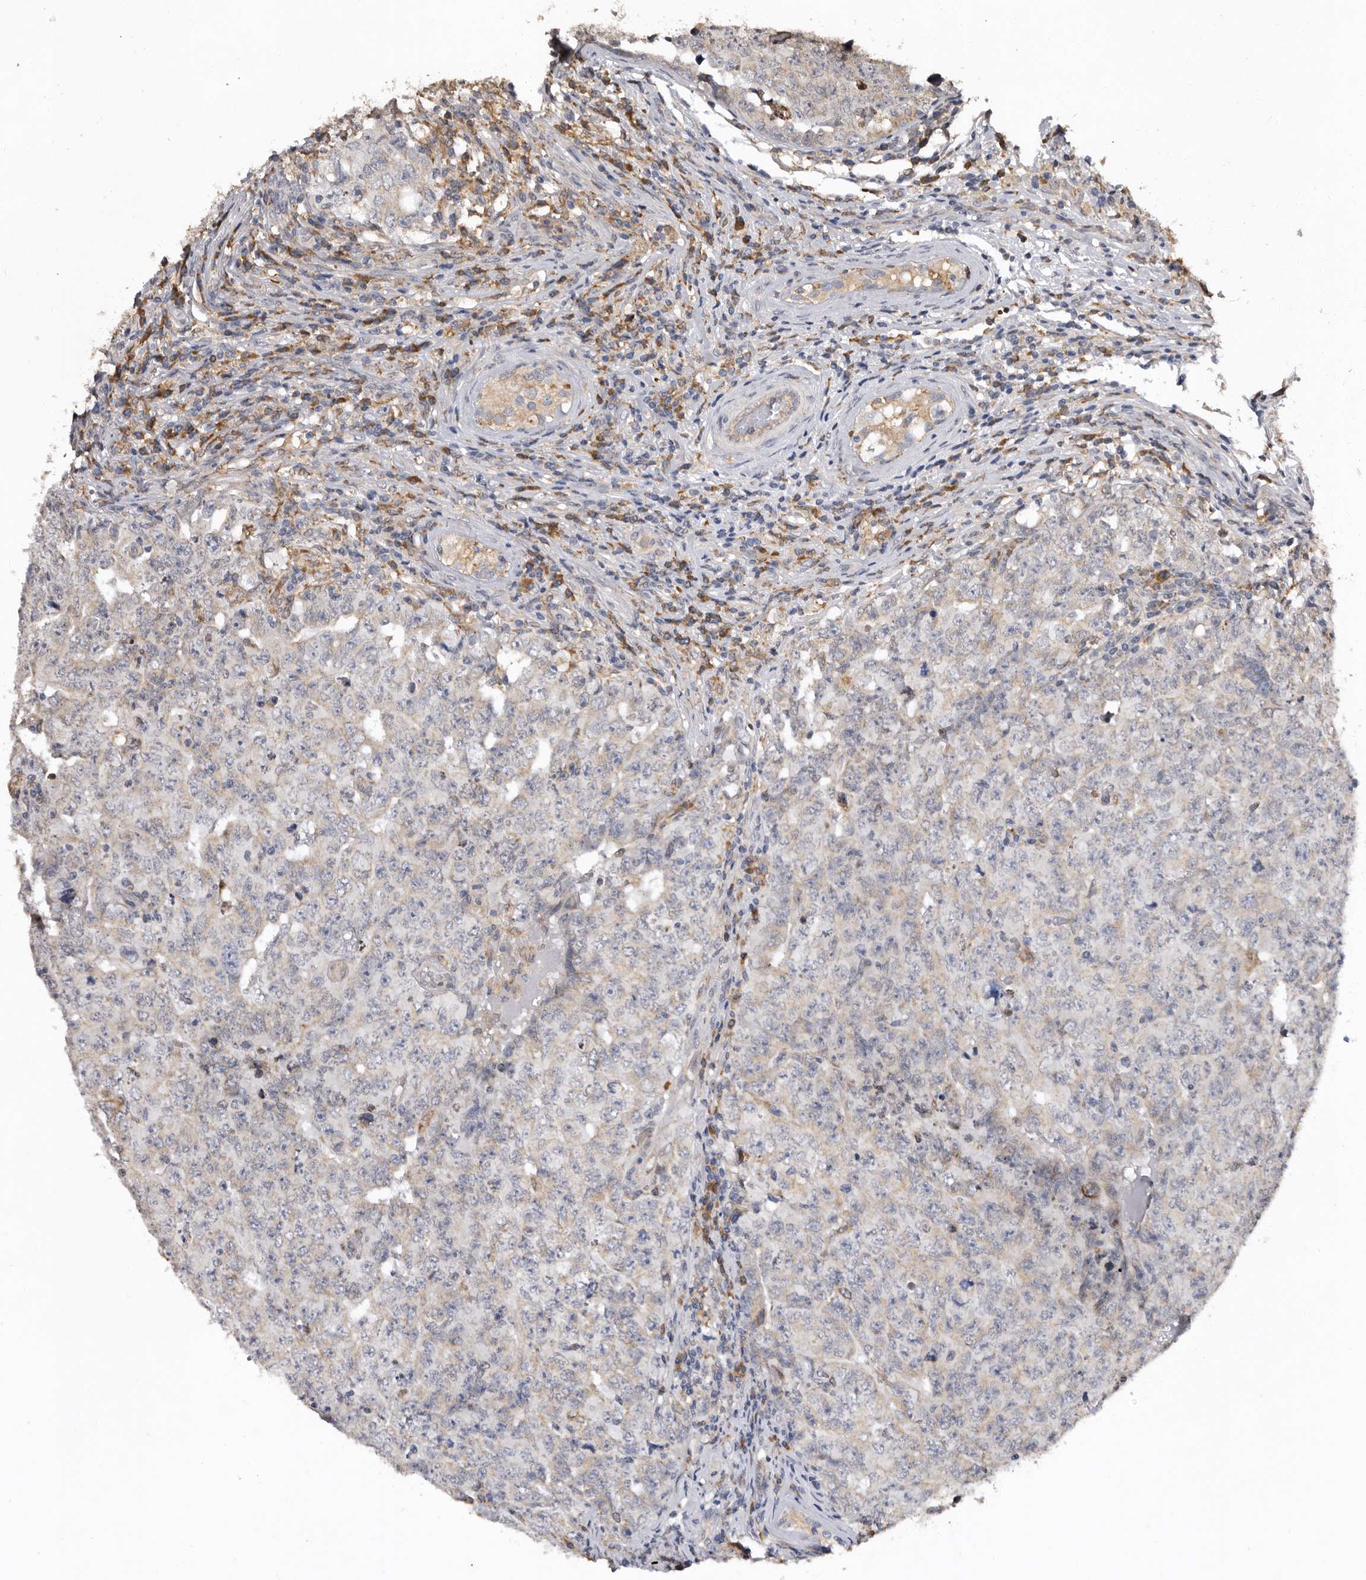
{"staining": {"intensity": "negative", "quantity": "none", "location": "none"}, "tissue": "testis cancer", "cell_type": "Tumor cells", "image_type": "cancer", "snomed": [{"axis": "morphology", "description": "Carcinoma, Embryonal, NOS"}, {"axis": "topography", "description": "Testis"}], "caption": "Human testis cancer (embryonal carcinoma) stained for a protein using IHC reveals no positivity in tumor cells.", "gene": "INKA2", "patient": {"sex": "male", "age": 26}}